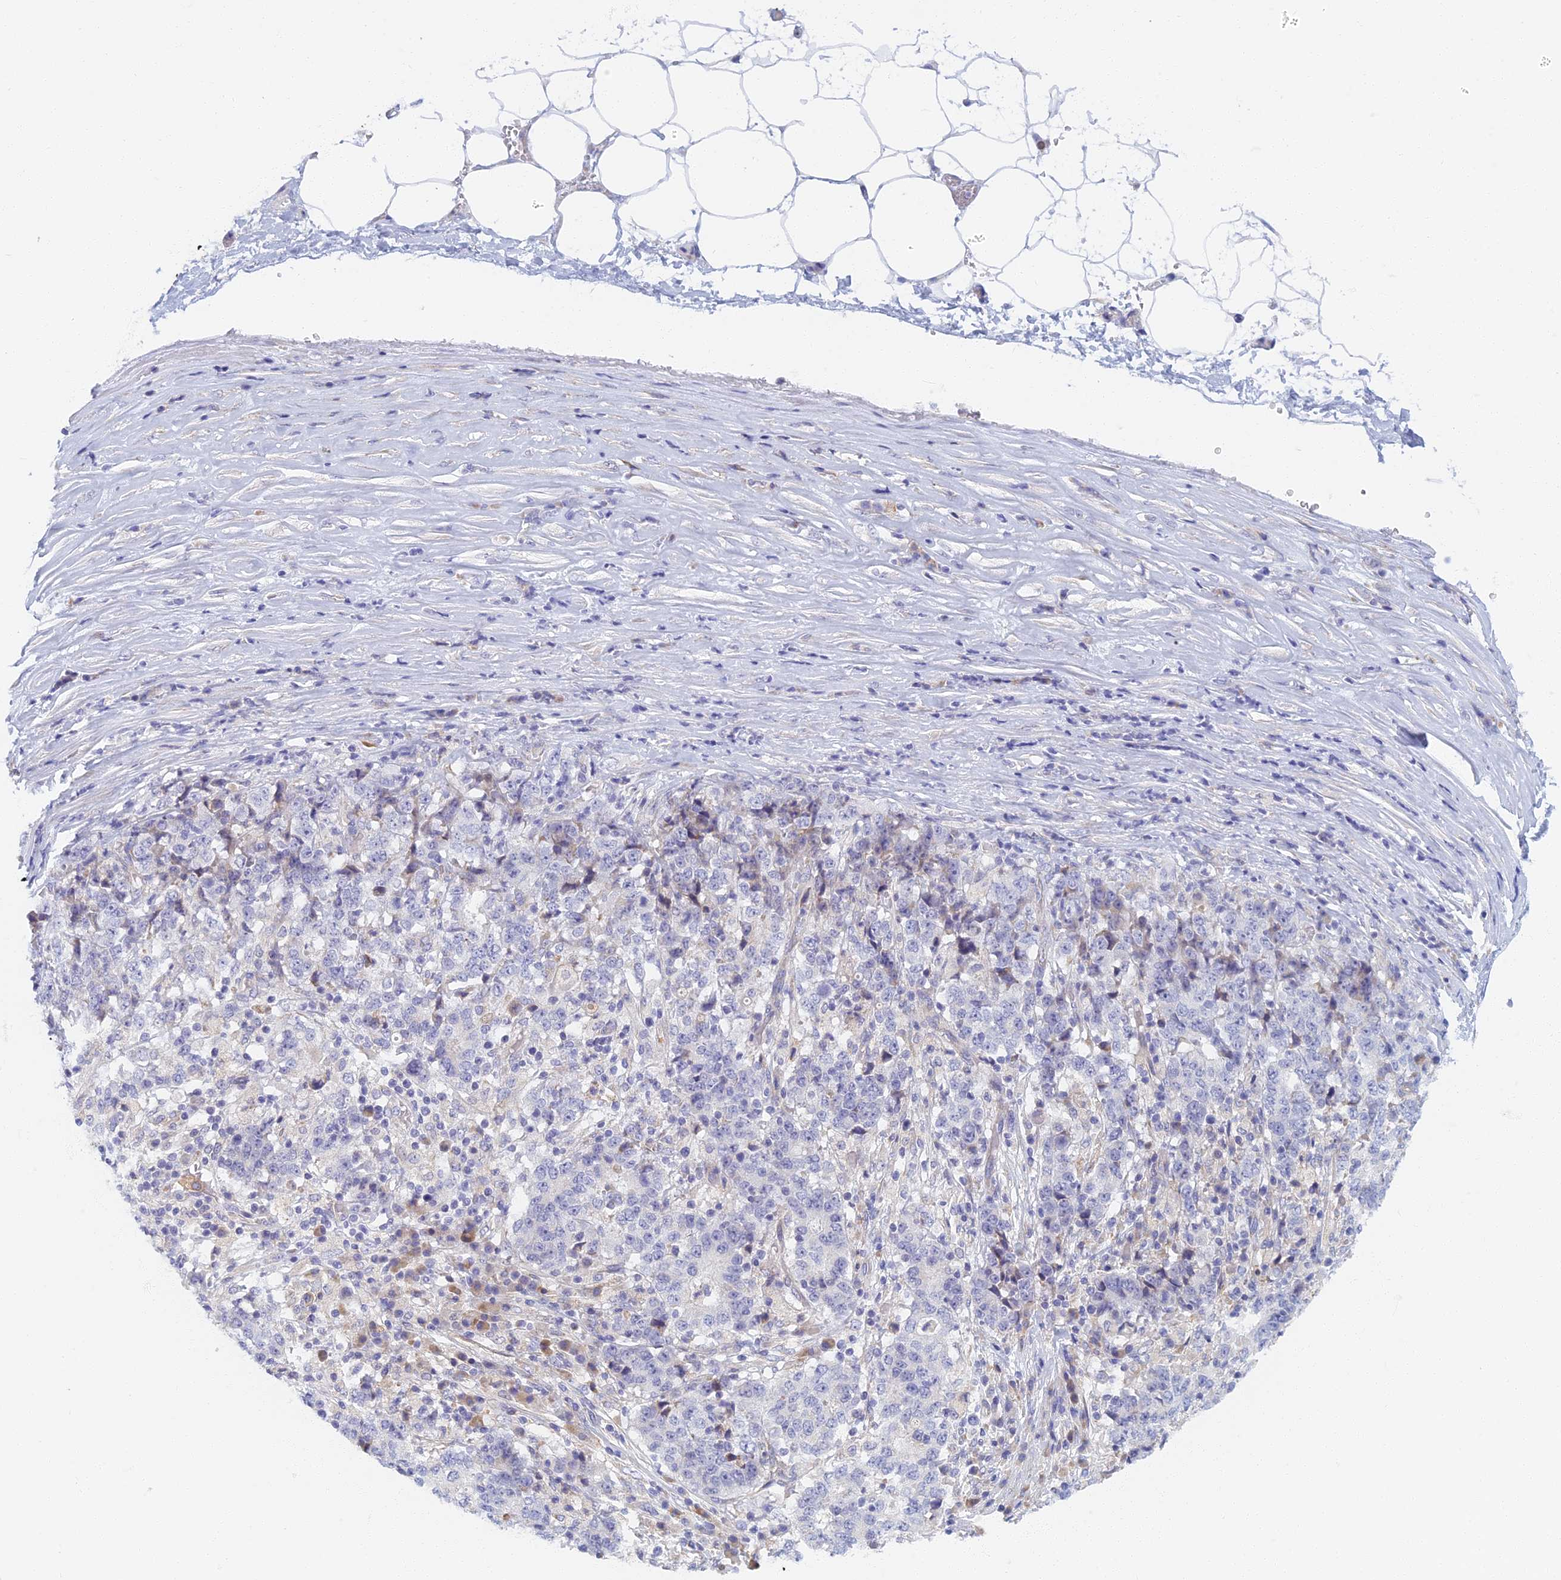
{"staining": {"intensity": "negative", "quantity": "none", "location": "none"}, "tissue": "stomach cancer", "cell_type": "Tumor cells", "image_type": "cancer", "snomed": [{"axis": "morphology", "description": "Adenocarcinoma, NOS"}, {"axis": "topography", "description": "Stomach"}], "caption": "Stomach adenocarcinoma was stained to show a protein in brown. There is no significant expression in tumor cells.", "gene": "DDX51", "patient": {"sex": "male", "age": 59}}